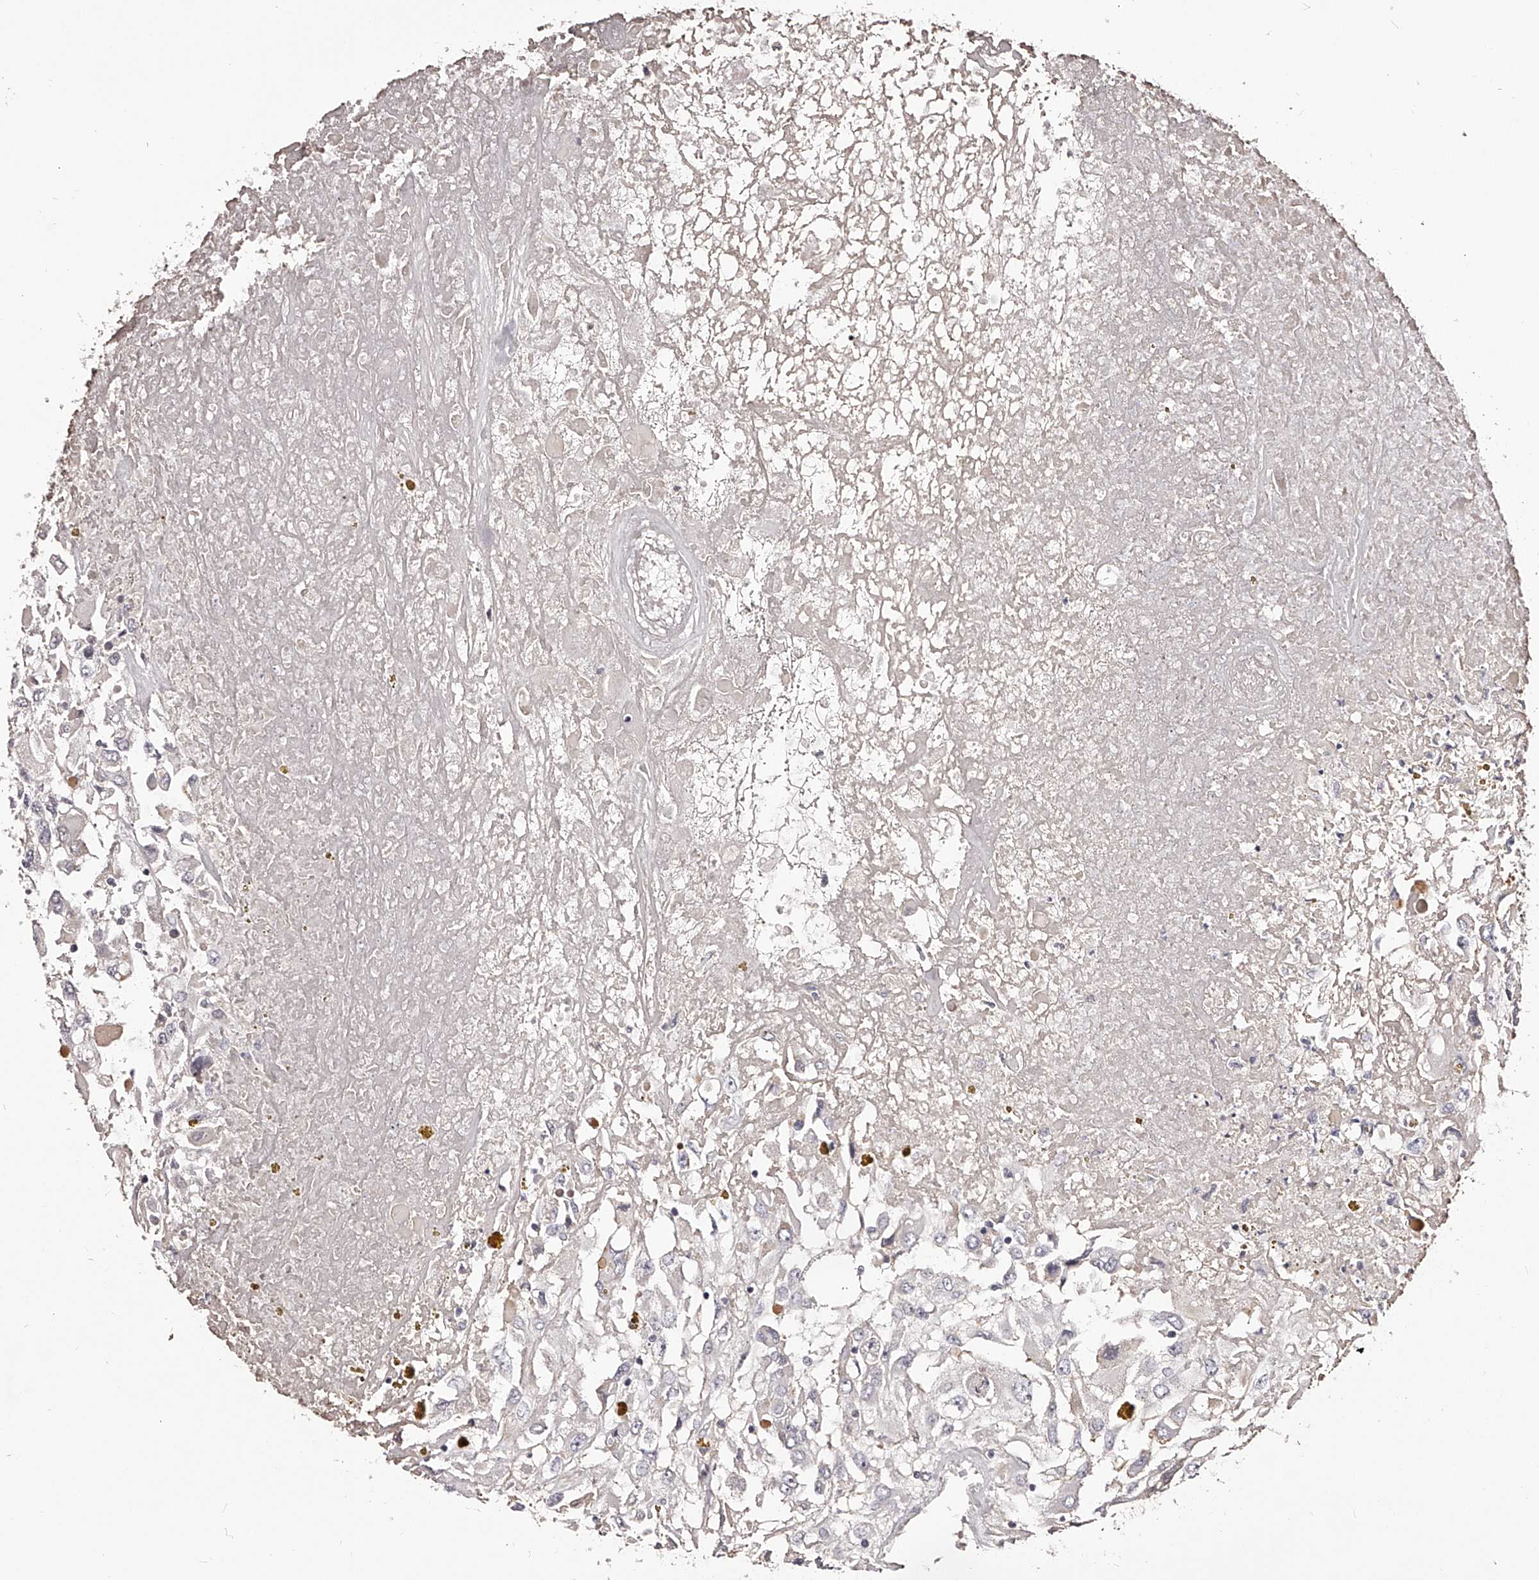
{"staining": {"intensity": "negative", "quantity": "none", "location": "none"}, "tissue": "renal cancer", "cell_type": "Tumor cells", "image_type": "cancer", "snomed": [{"axis": "morphology", "description": "Adenocarcinoma, NOS"}, {"axis": "topography", "description": "Kidney"}], "caption": "Renal cancer stained for a protein using IHC reveals no expression tumor cells.", "gene": "LTV1", "patient": {"sex": "female", "age": 52}}